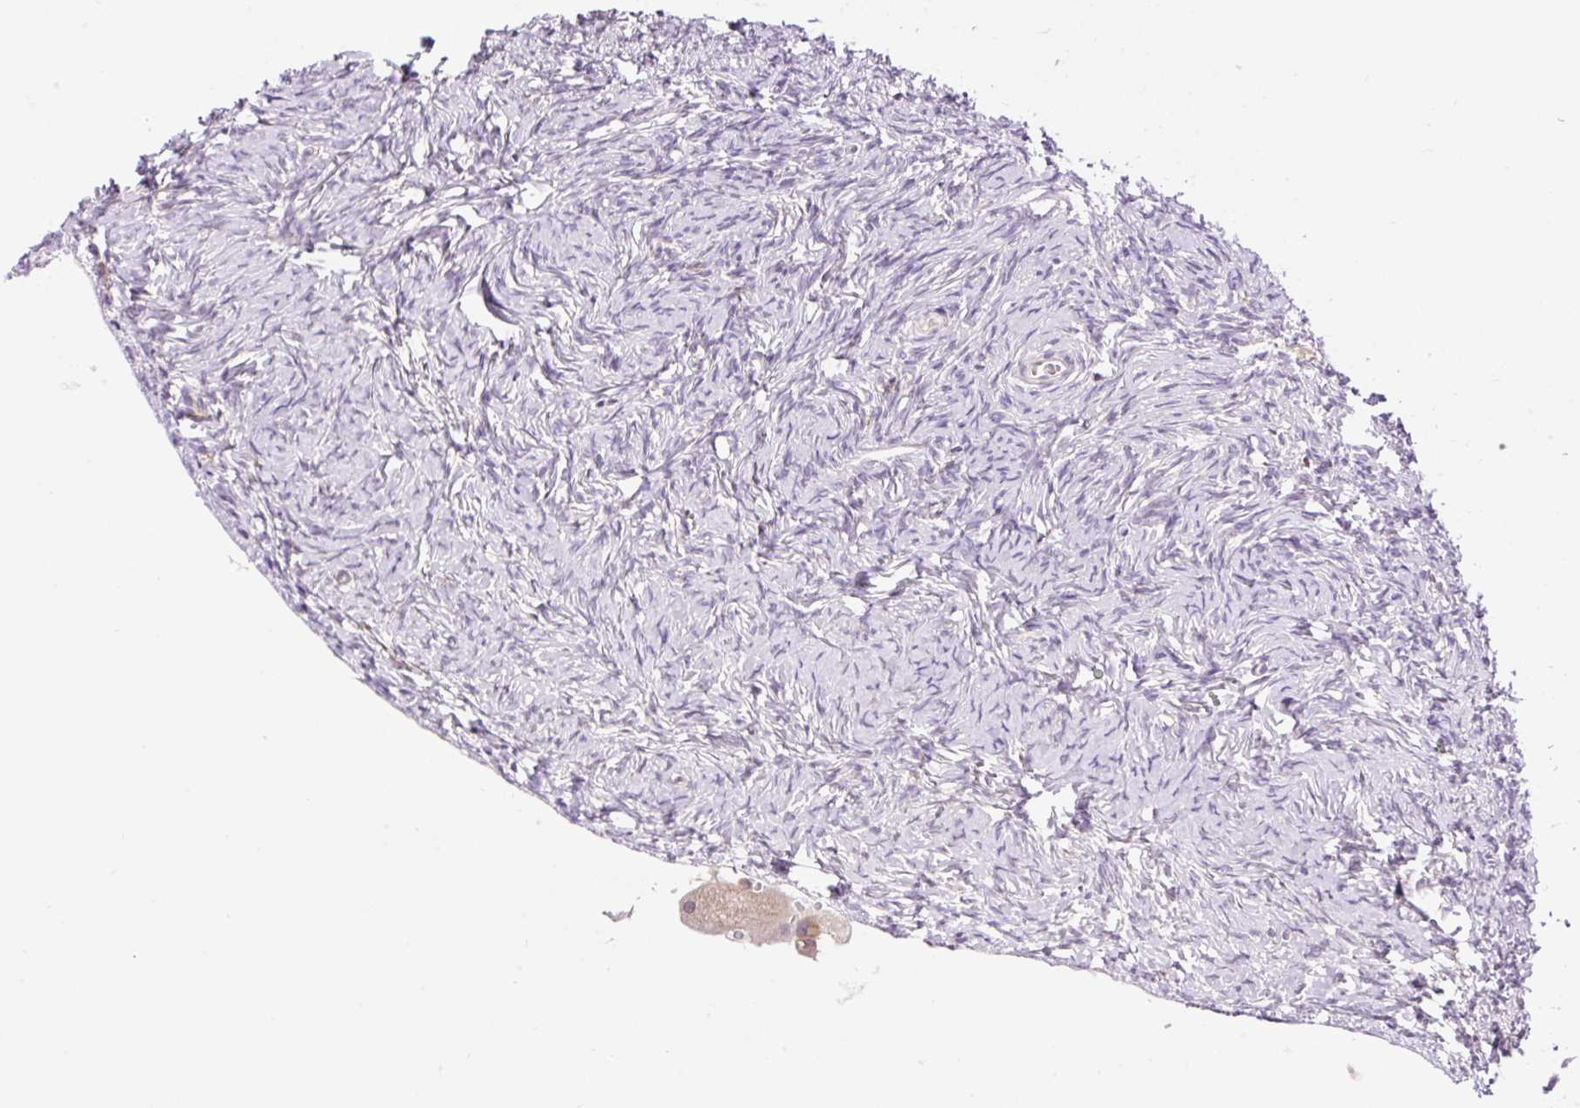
{"staining": {"intensity": "negative", "quantity": "none", "location": "none"}, "tissue": "ovary", "cell_type": "Ovarian stroma cells", "image_type": "normal", "snomed": [{"axis": "morphology", "description": "Normal tissue, NOS"}, {"axis": "topography", "description": "Ovary"}], "caption": "Immunohistochemistry (IHC) histopathology image of normal ovary: ovary stained with DAB demonstrates no significant protein staining in ovarian stroma cells. The staining was performed using DAB to visualize the protein expression in brown, while the nuclei were stained in blue with hematoxylin (Magnification: 20x).", "gene": "CARD11", "patient": {"sex": "female", "age": 51}}